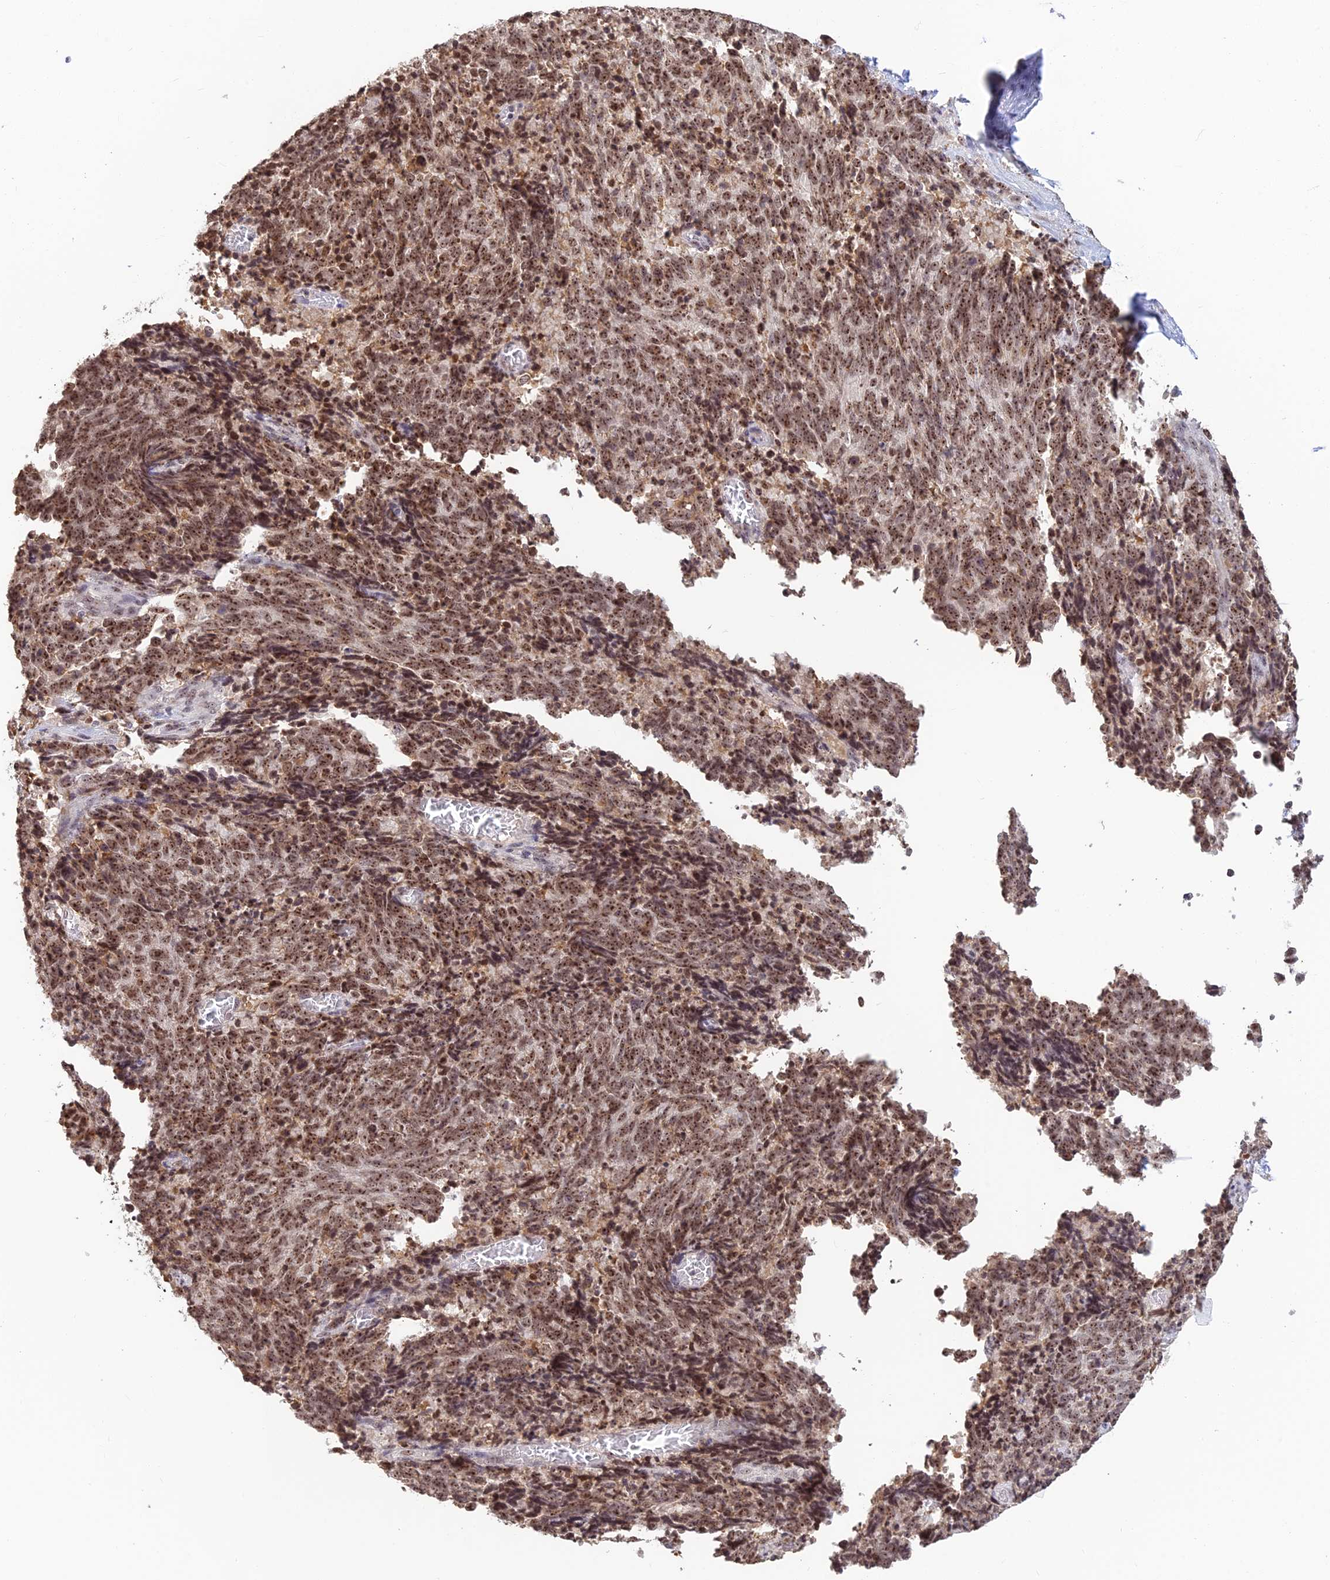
{"staining": {"intensity": "strong", "quantity": ">75%", "location": "nuclear"}, "tissue": "cervical cancer", "cell_type": "Tumor cells", "image_type": "cancer", "snomed": [{"axis": "morphology", "description": "Squamous cell carcinoma, NOS"}, {"axis": "topography", "description": "Cervix"}], "caption": "High-magnification brightfield microscopy of cervical squamous cell carcinoma stained with DAB (3,3'-diaminobenzidine) (brown) and counterstained with hematoxylin (blue). tumor cells exhibit strong nuclear staining is identified in about>75% of cells. Immunohistochemistry (ihc) stains the protein of interest in brown and the nuclei are stained blue.", "gene": "POLR1G", "patient": {"sex": "female", "age": 29}}